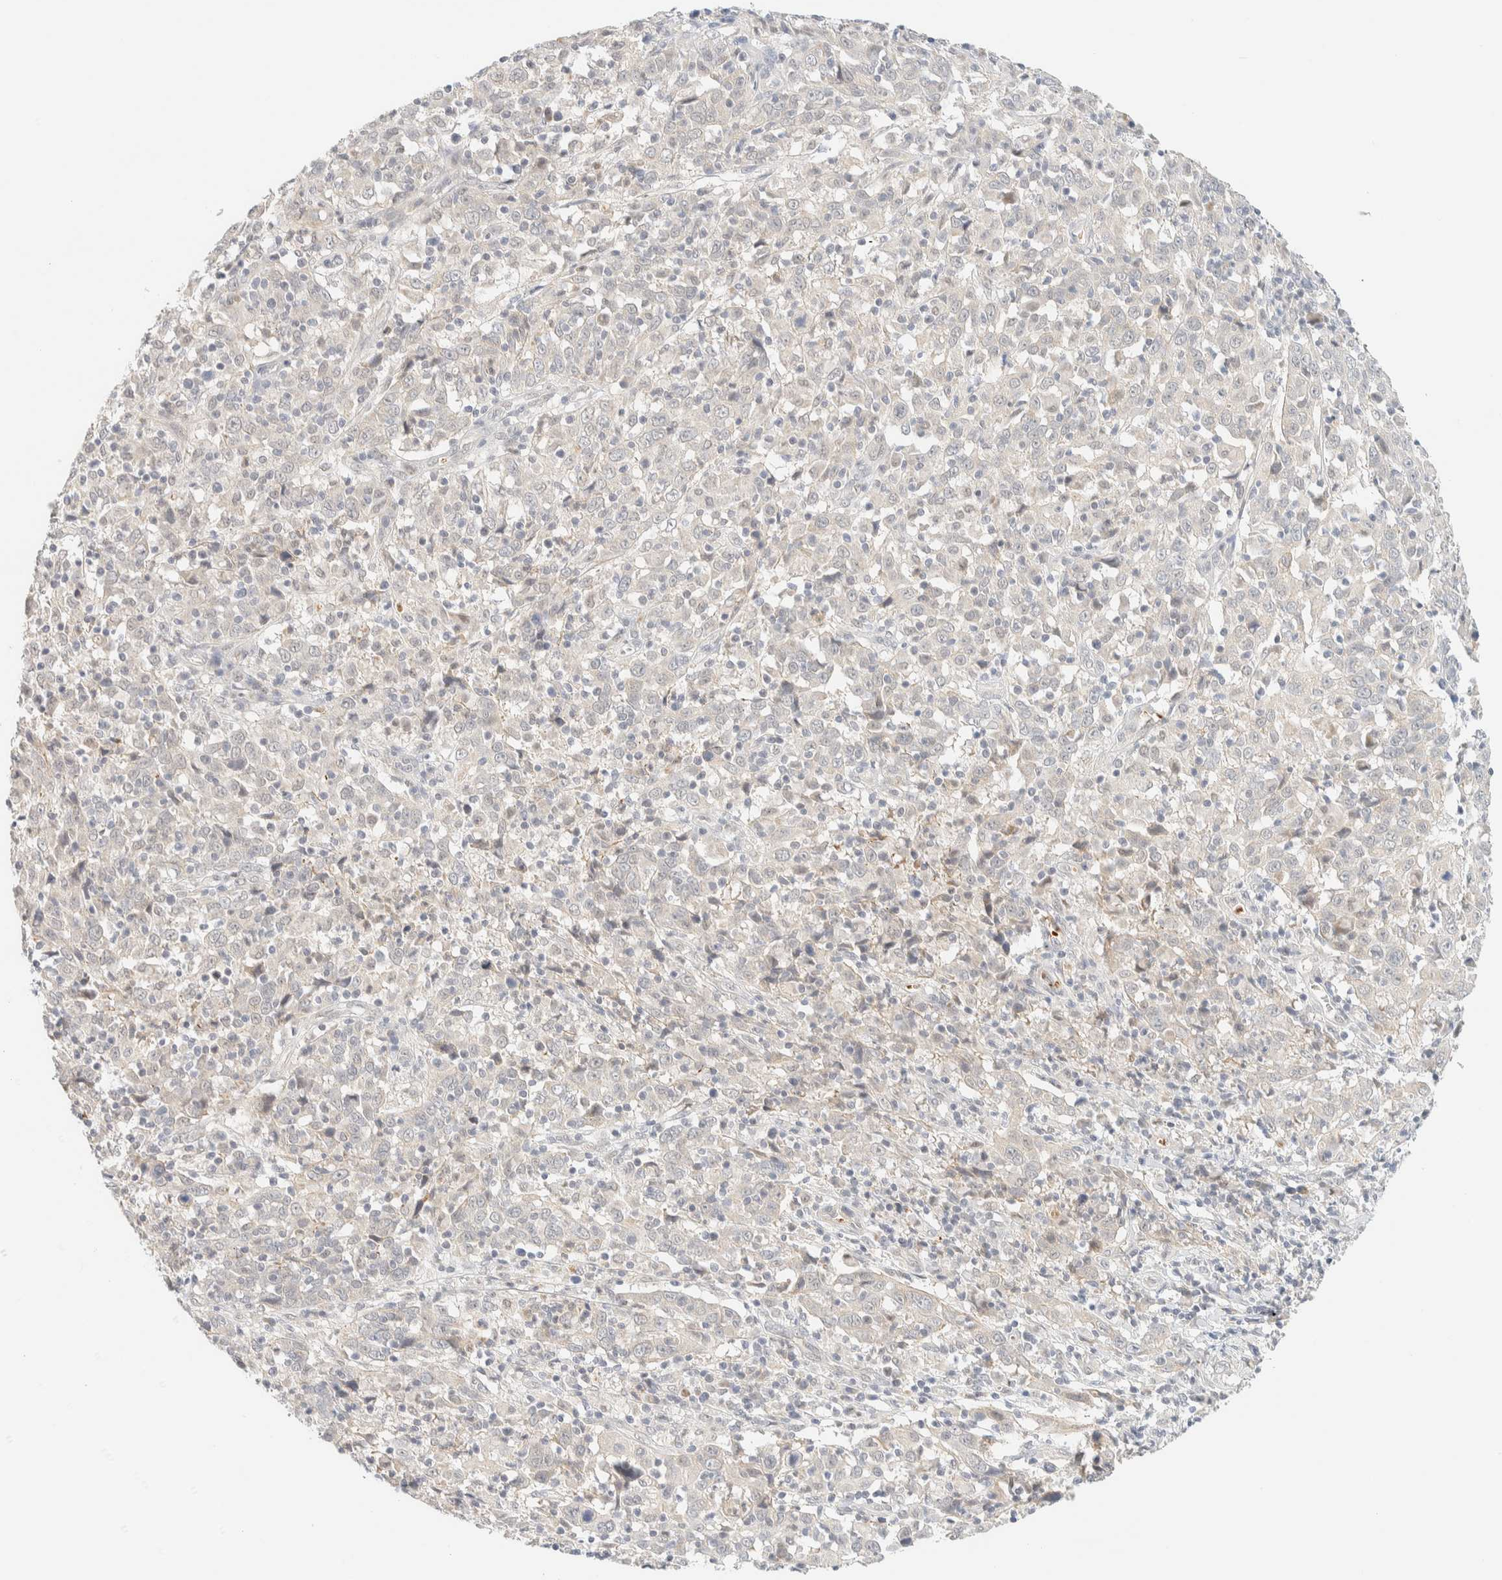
{"staining": {"intensity": "negative", "quantity": "none", "location": "none"}, "tissue": "cervical cancer", "cell_type": "Tumor cells", "image_type": "cancer", "snomed": [{"axis": "morphology", "description": "Squamous cell carcinoma, NOS"}, {"axis": "topography", "description": "Cervix"}], "caption": "A high-resolution histopathology image shows immunohistochemistry staining of cervical cancer (squamous cell carcinoma), which demonstrates no significant expression in tumor cells. Brightfield microscopy of immunohistochemistry (IHC) stained with DAB (brown) and hematoxylin (blue), captured at high magnification.", "gene": "TNK1", "patient": {"sex": "female", "age": 46}}